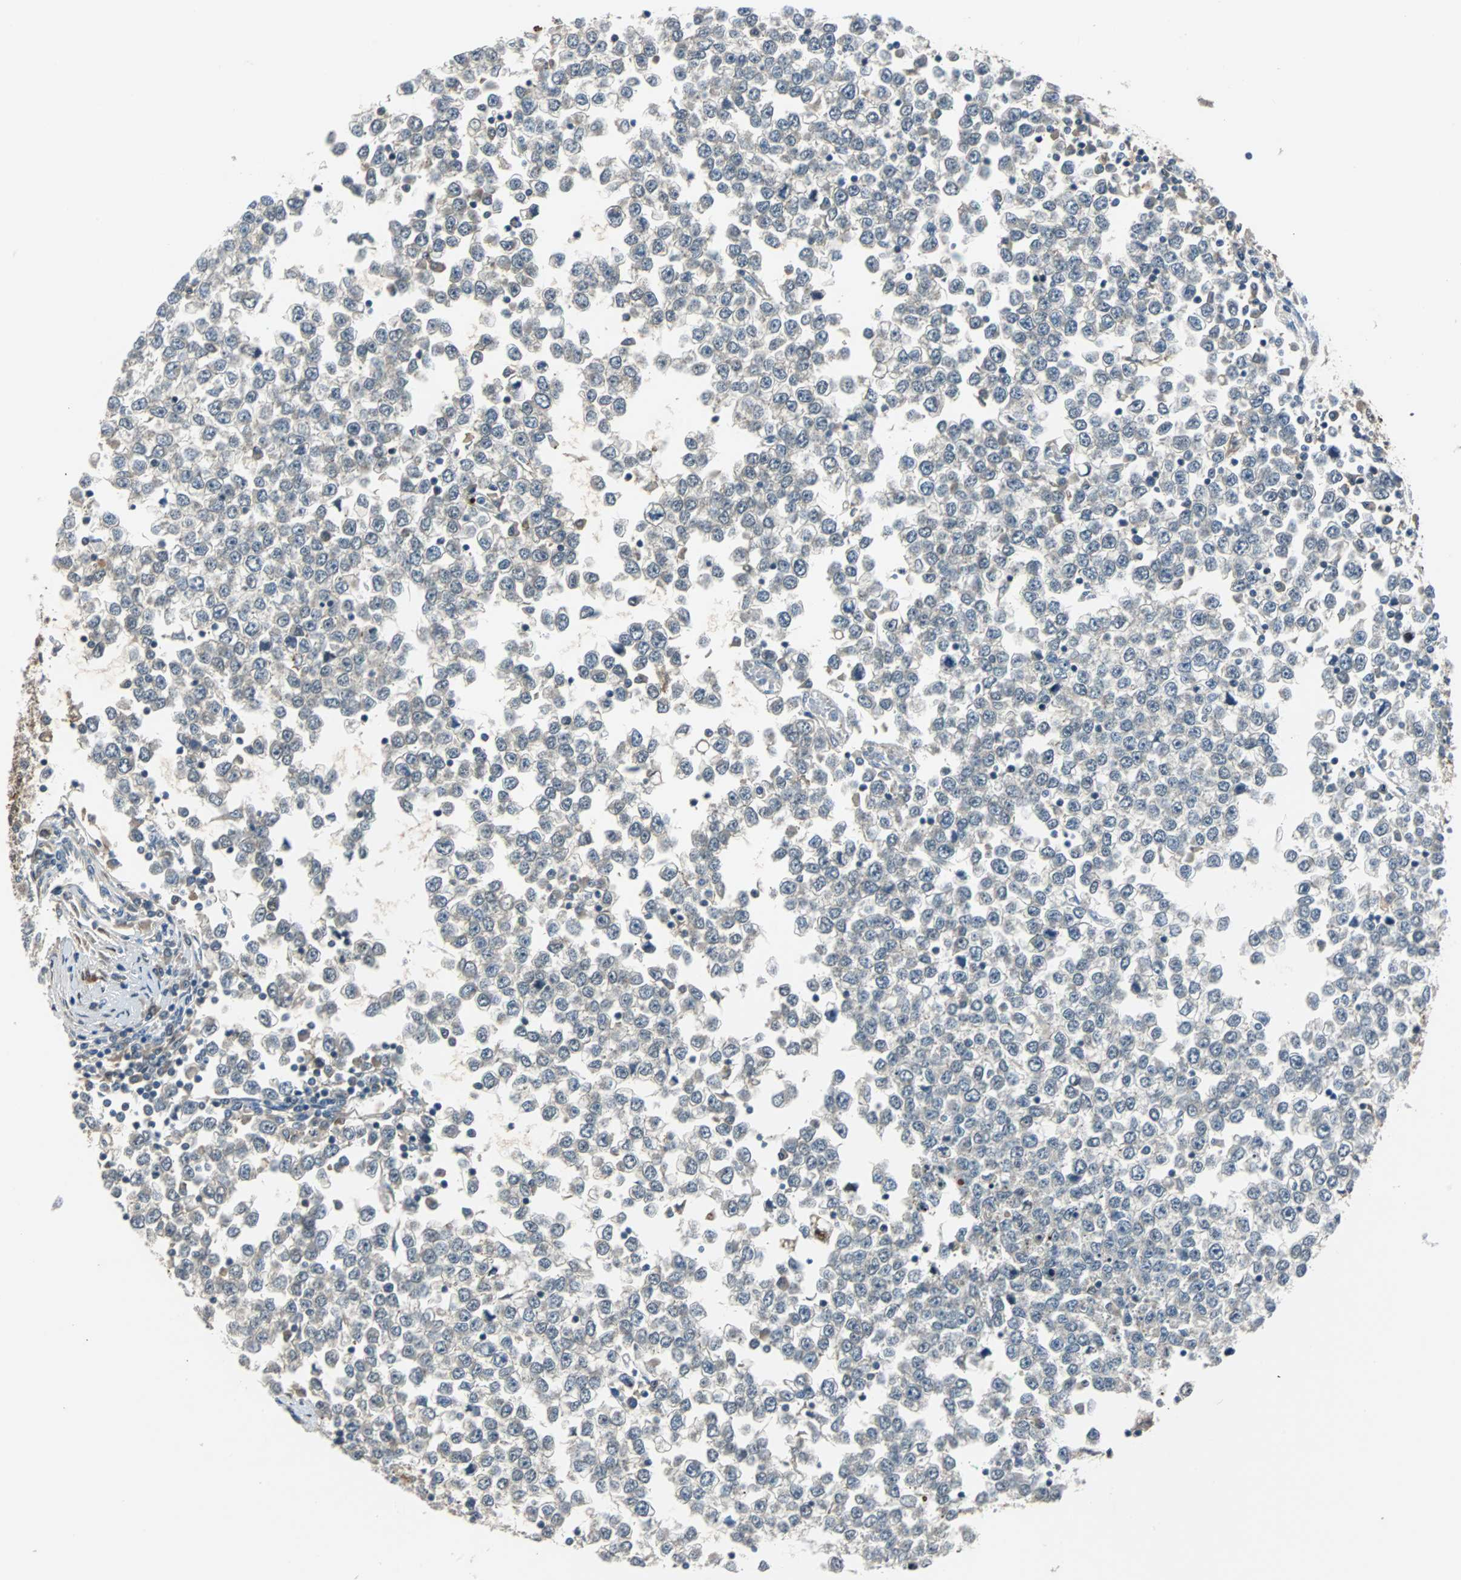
{"staining": {"intensity": "moderate", "quantity": "<25%", "location": "cytoplasmic/membranous,nuclear"}, "tissue": "testis cancer", "cell_type": "Tumor cells", "image_type": "cancer", "snomed": [{"axis": "morphology", "description": "Seminoma, NOS"}, {"axis": "topography", "description": "Testis"}], "caption": "Brown immunohistochemical staining in seminoma (testis) exhibits moderate cytoplasmic/membranous and nuclear positivity in approximately <25% of tumor cells.", "gene": "FHL2", "patient": {"sex": "male", "age": 65}}